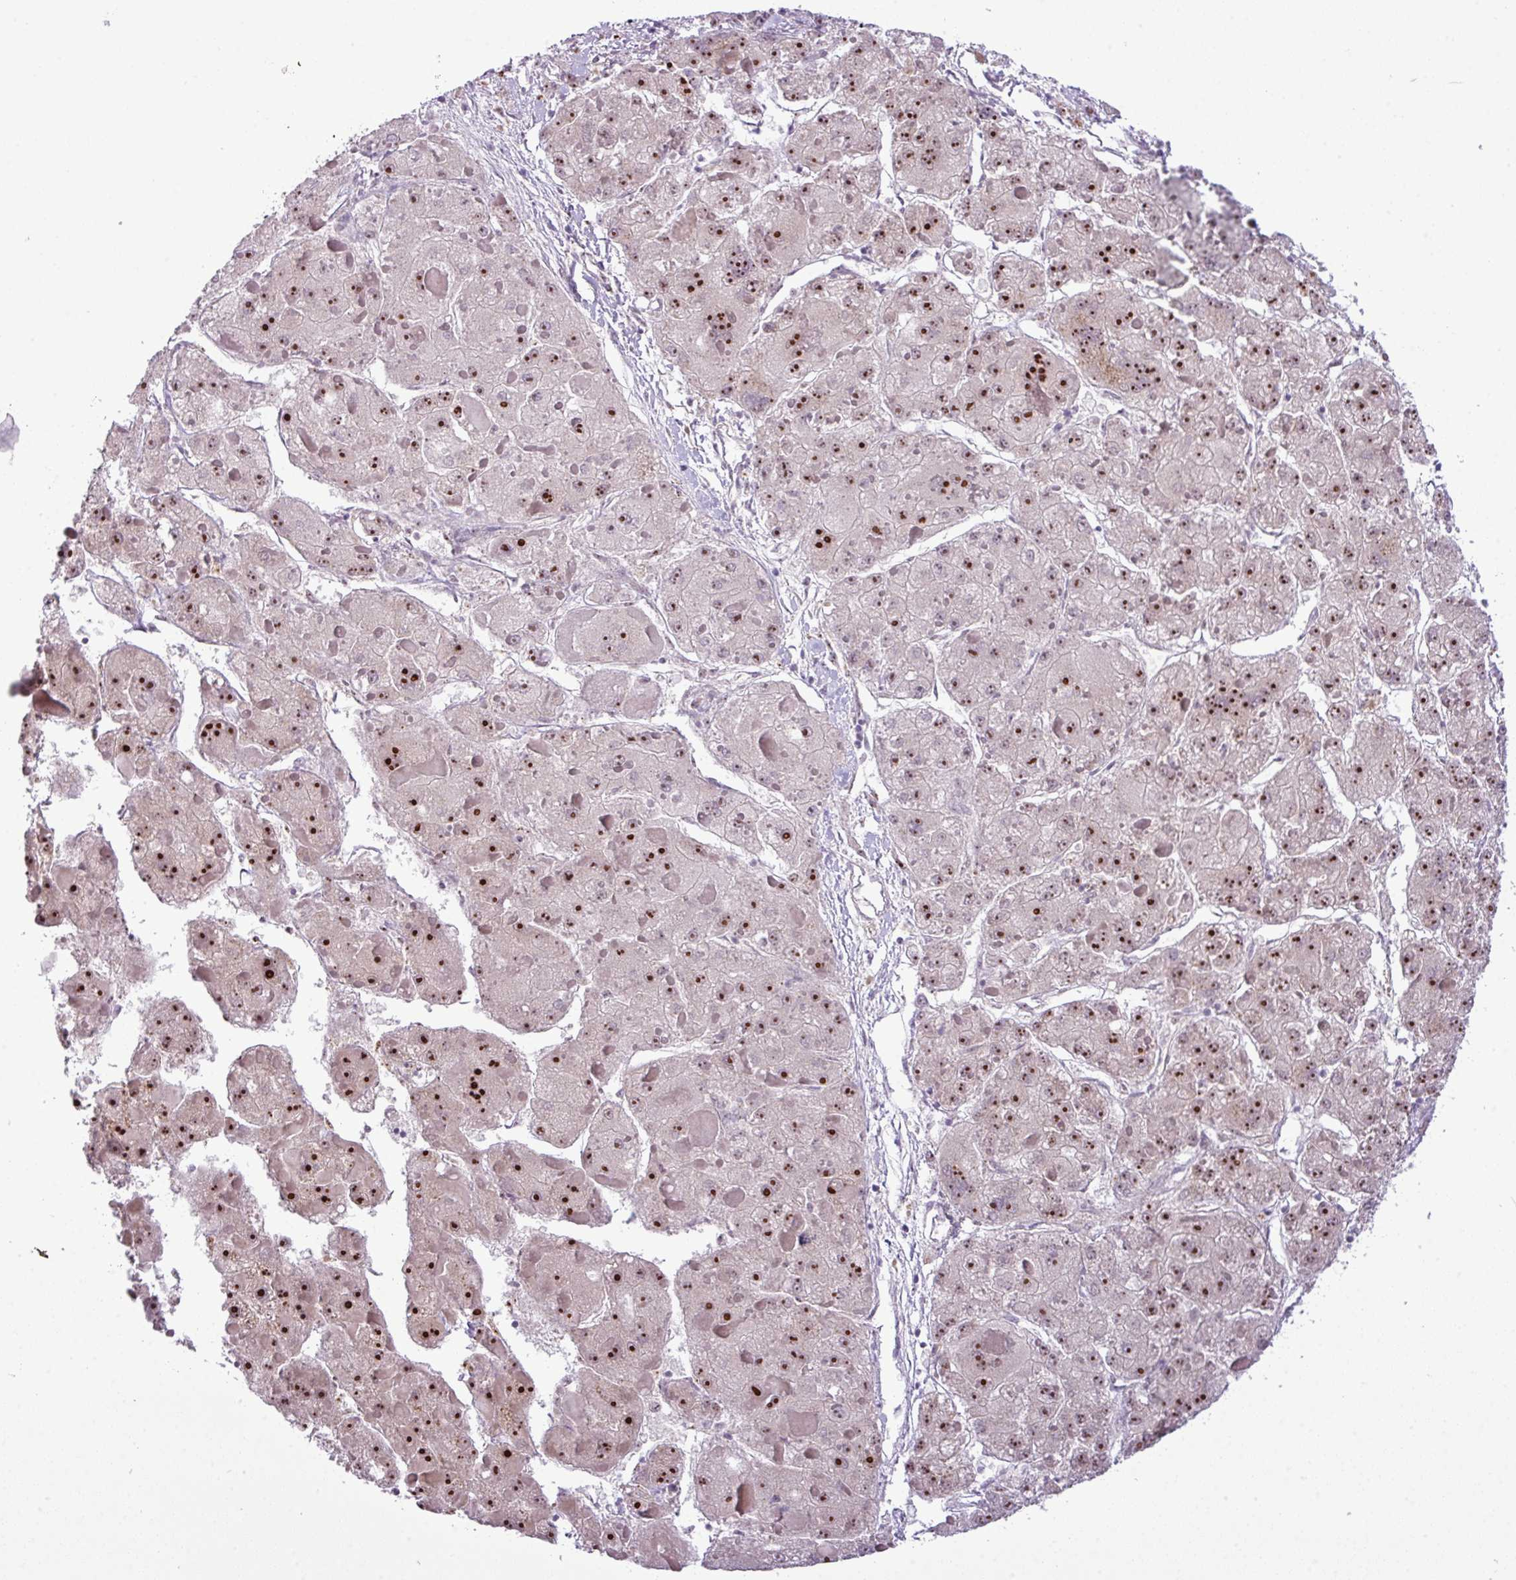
{"staining": {"intensity": "strong", "quantity": ">75%", "location": "nuclear"}, "tissue": "liver cancer", "cell_type": "Tumor cells", "image_type": "cancer", "snomed": [{"axis": "morphology", "description": "Carcinoma, Hepatocellular, NOS"}, {"axis": "topography", "description": "Liver"}], "caption": "Liver hepatocellular carcinoma tissue demonstrates strong nuclear expression in approximately >75% of tumor cells, visualized by immunohistochemistry. Nuclei are stained in blue.", "gene": "MAK16", "patient": {"sex": "female", "age": 73}}